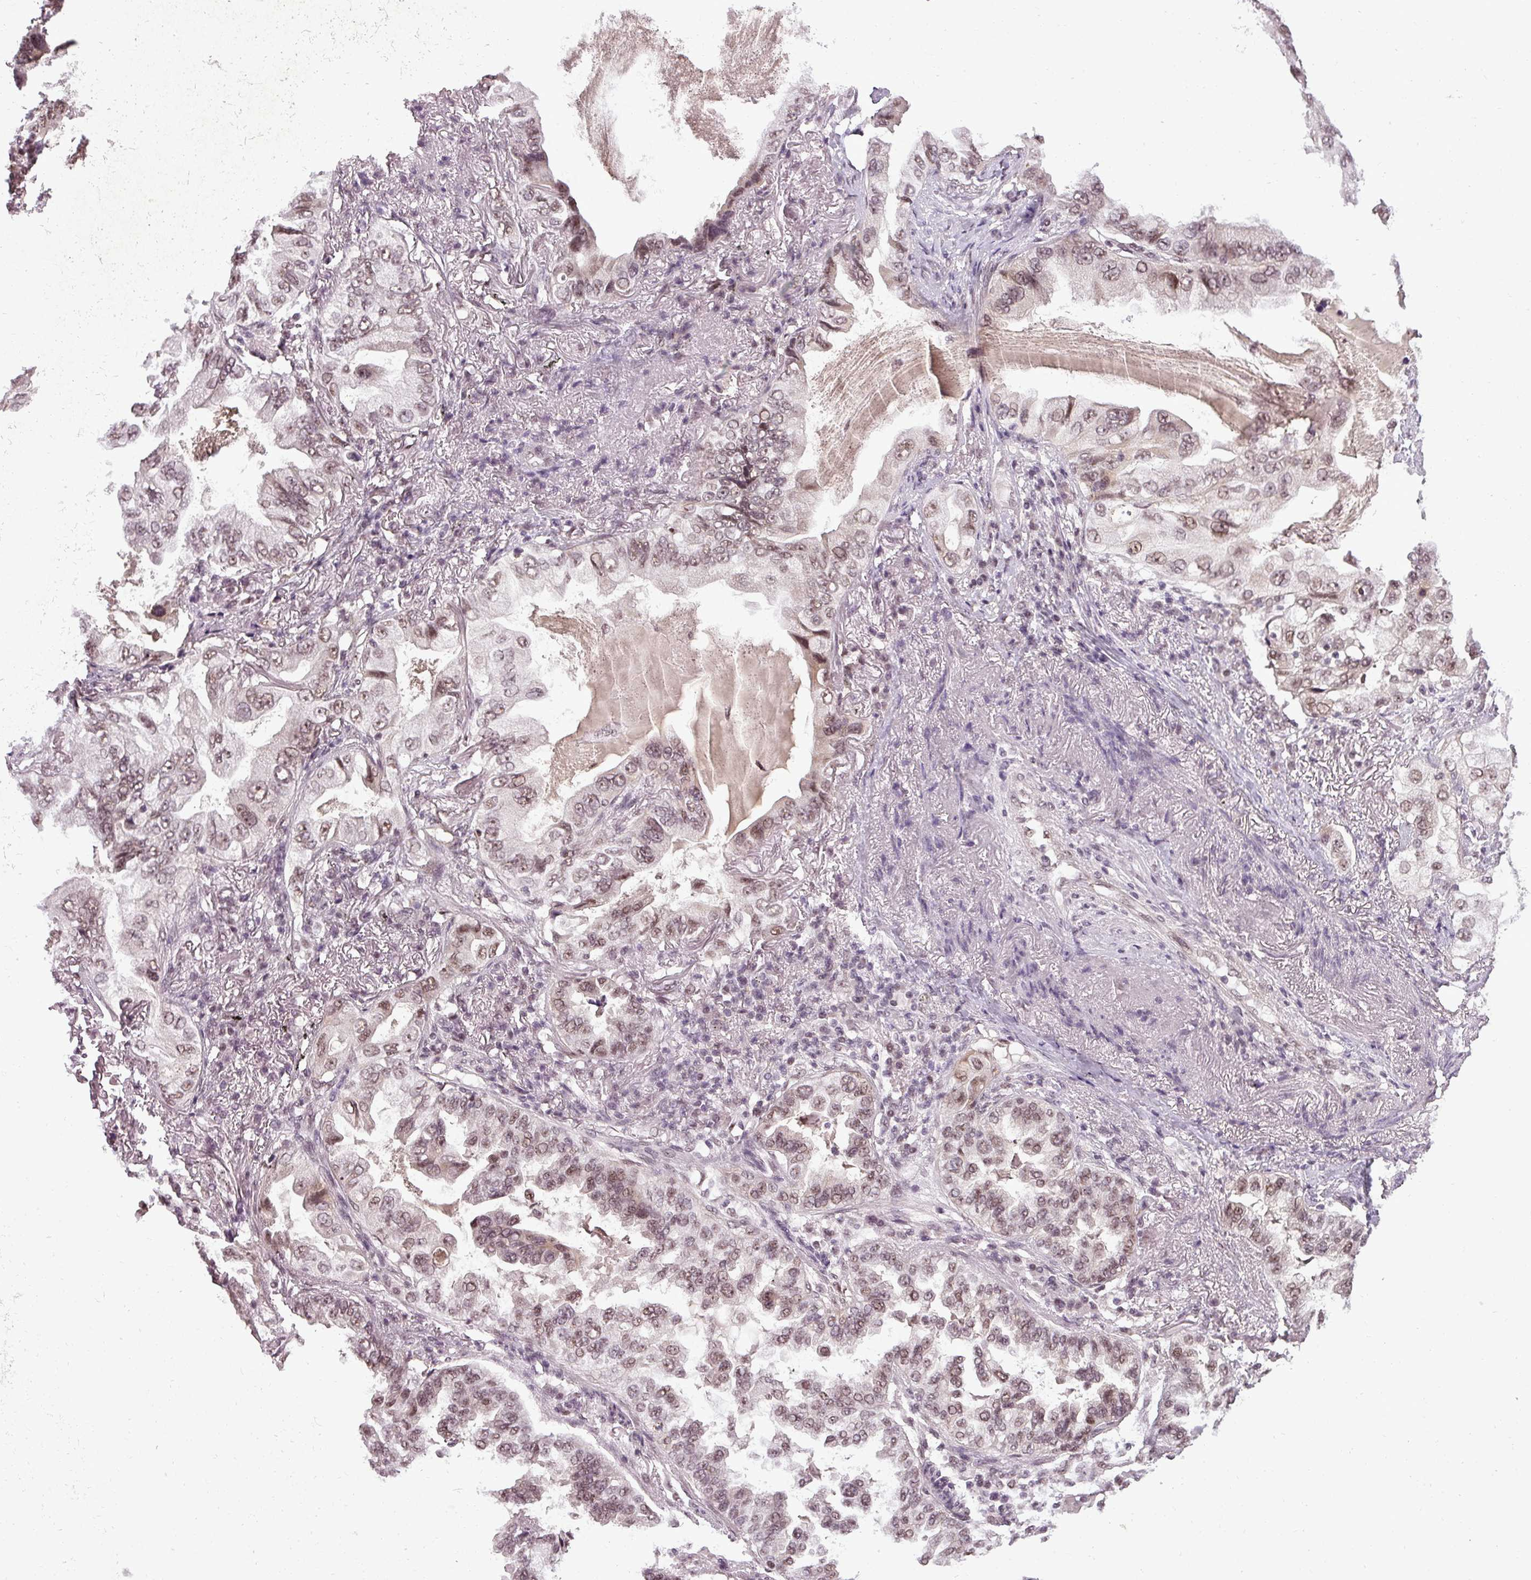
{"staining": {"intensity": "moderate", "quantity": ">75%", "location": "nuclear"}, "tissue": "lung cancer", "cell_type": "Tumor cells", "image_type": "cancer", "snomed": [{"axis": "morphology", "description": "Adenocarcinoma, NOS"}, {"axis": "topography", "description": "Lung"}], "caption": "This is a photomicrograph of immunohistochemistry (IHC) staining of adenocarcinoma (lung), which shows moderate expression in the nuclear of tumor cells.", "gene": "BCAS3", "patient": {"sex": "female", "age": 69}}